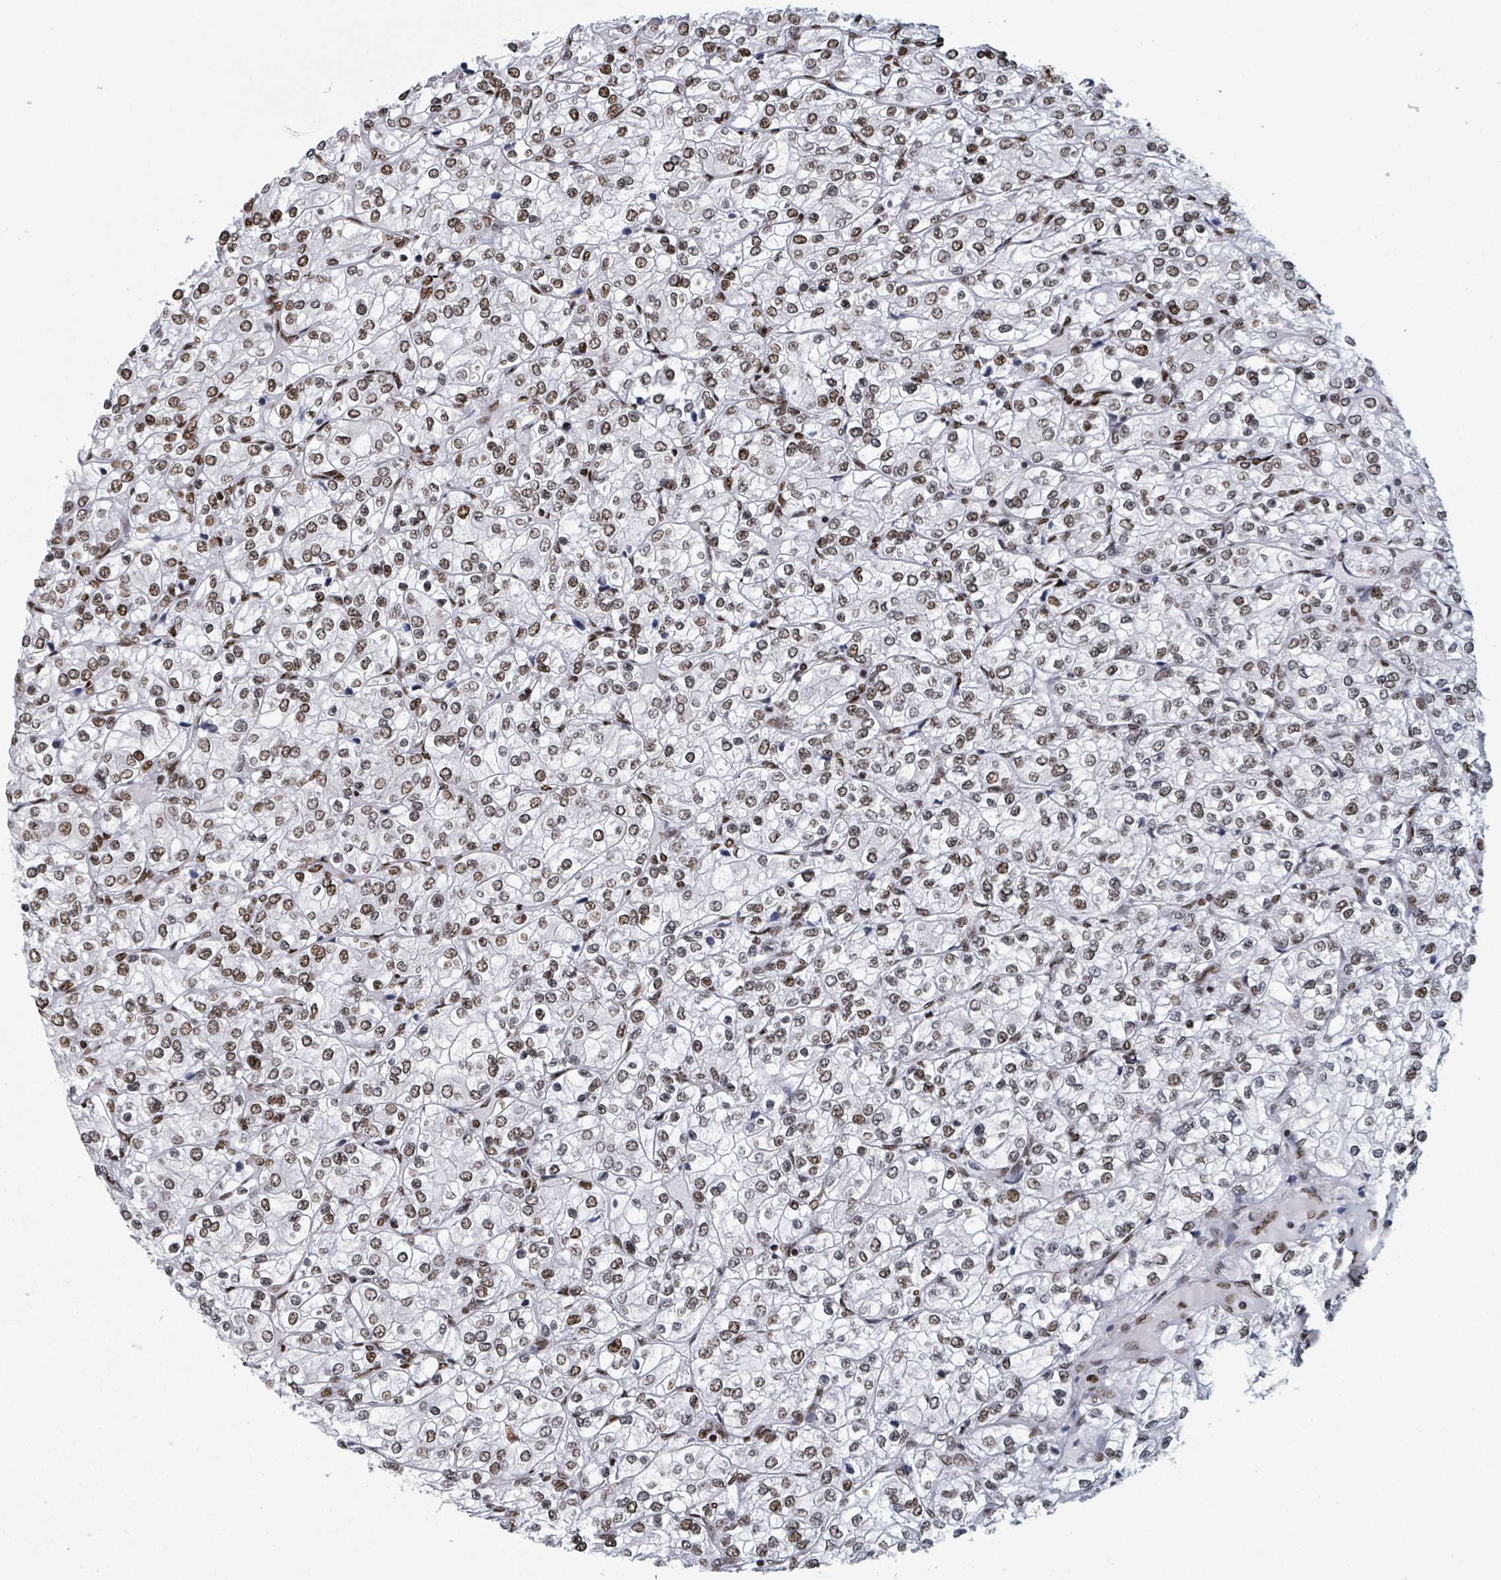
{"staining": {"intensity": "moderate", "quantity": ">75%", "location": "nuclear"}, "tissue": "renal cancer", "cell_type": "Tumor cells", "image_type": "cancer", "snomed": [{"axis": "morphology", "description": "Adenocarcinoma, NOS"}, {"axis": "topography", "description": "Kidney"}], "caption": "Immunohistochemical staining of renal cancer demonstrates medium levels of moderate nuclear positivity in approximately >75% of tumor cells. Ihc stains the protein in brown and the nuclei are stained blue.", "gene": "DHX16", "patient": {"sex": "male", "age": 80}}